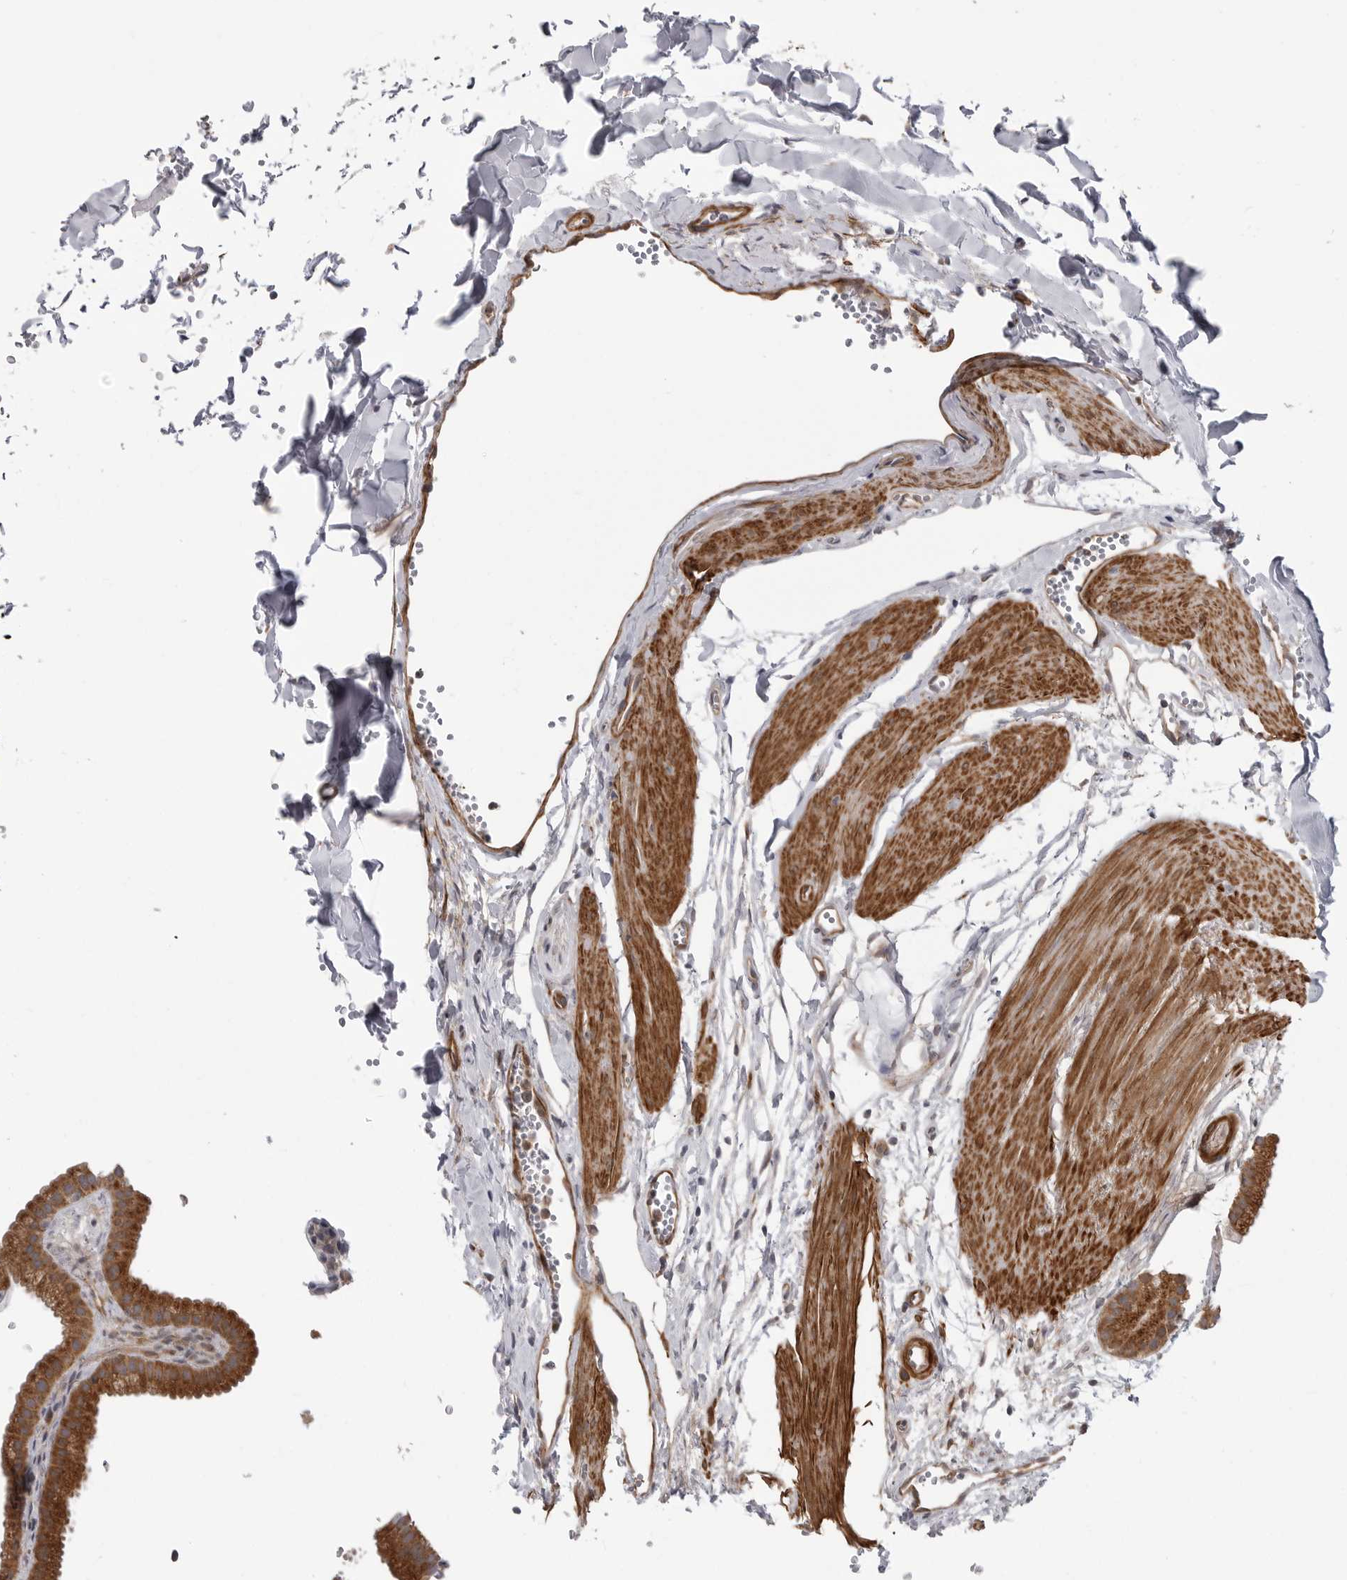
{"staining": {"intensity": "strong", "quantity": ">75%", "location": "cytoplasmic/membranous"}, "tissue": "gallbladder", "cell_type": "Glandular cells", "image_type": "normal", "snomed": [{"axis": "morphology", "description": "Normal tissue, NOS"}, {"axis": "topography", "description": "Gallbladder"}], "caption": "Protein staining by immunohistochemistry exhibits strong cytoplasmic/membranous positivity in about >75% of glandular cells in benign gallbladder.", "gene": "SCP2", "patient": {"sex": "female", "age": 64}}